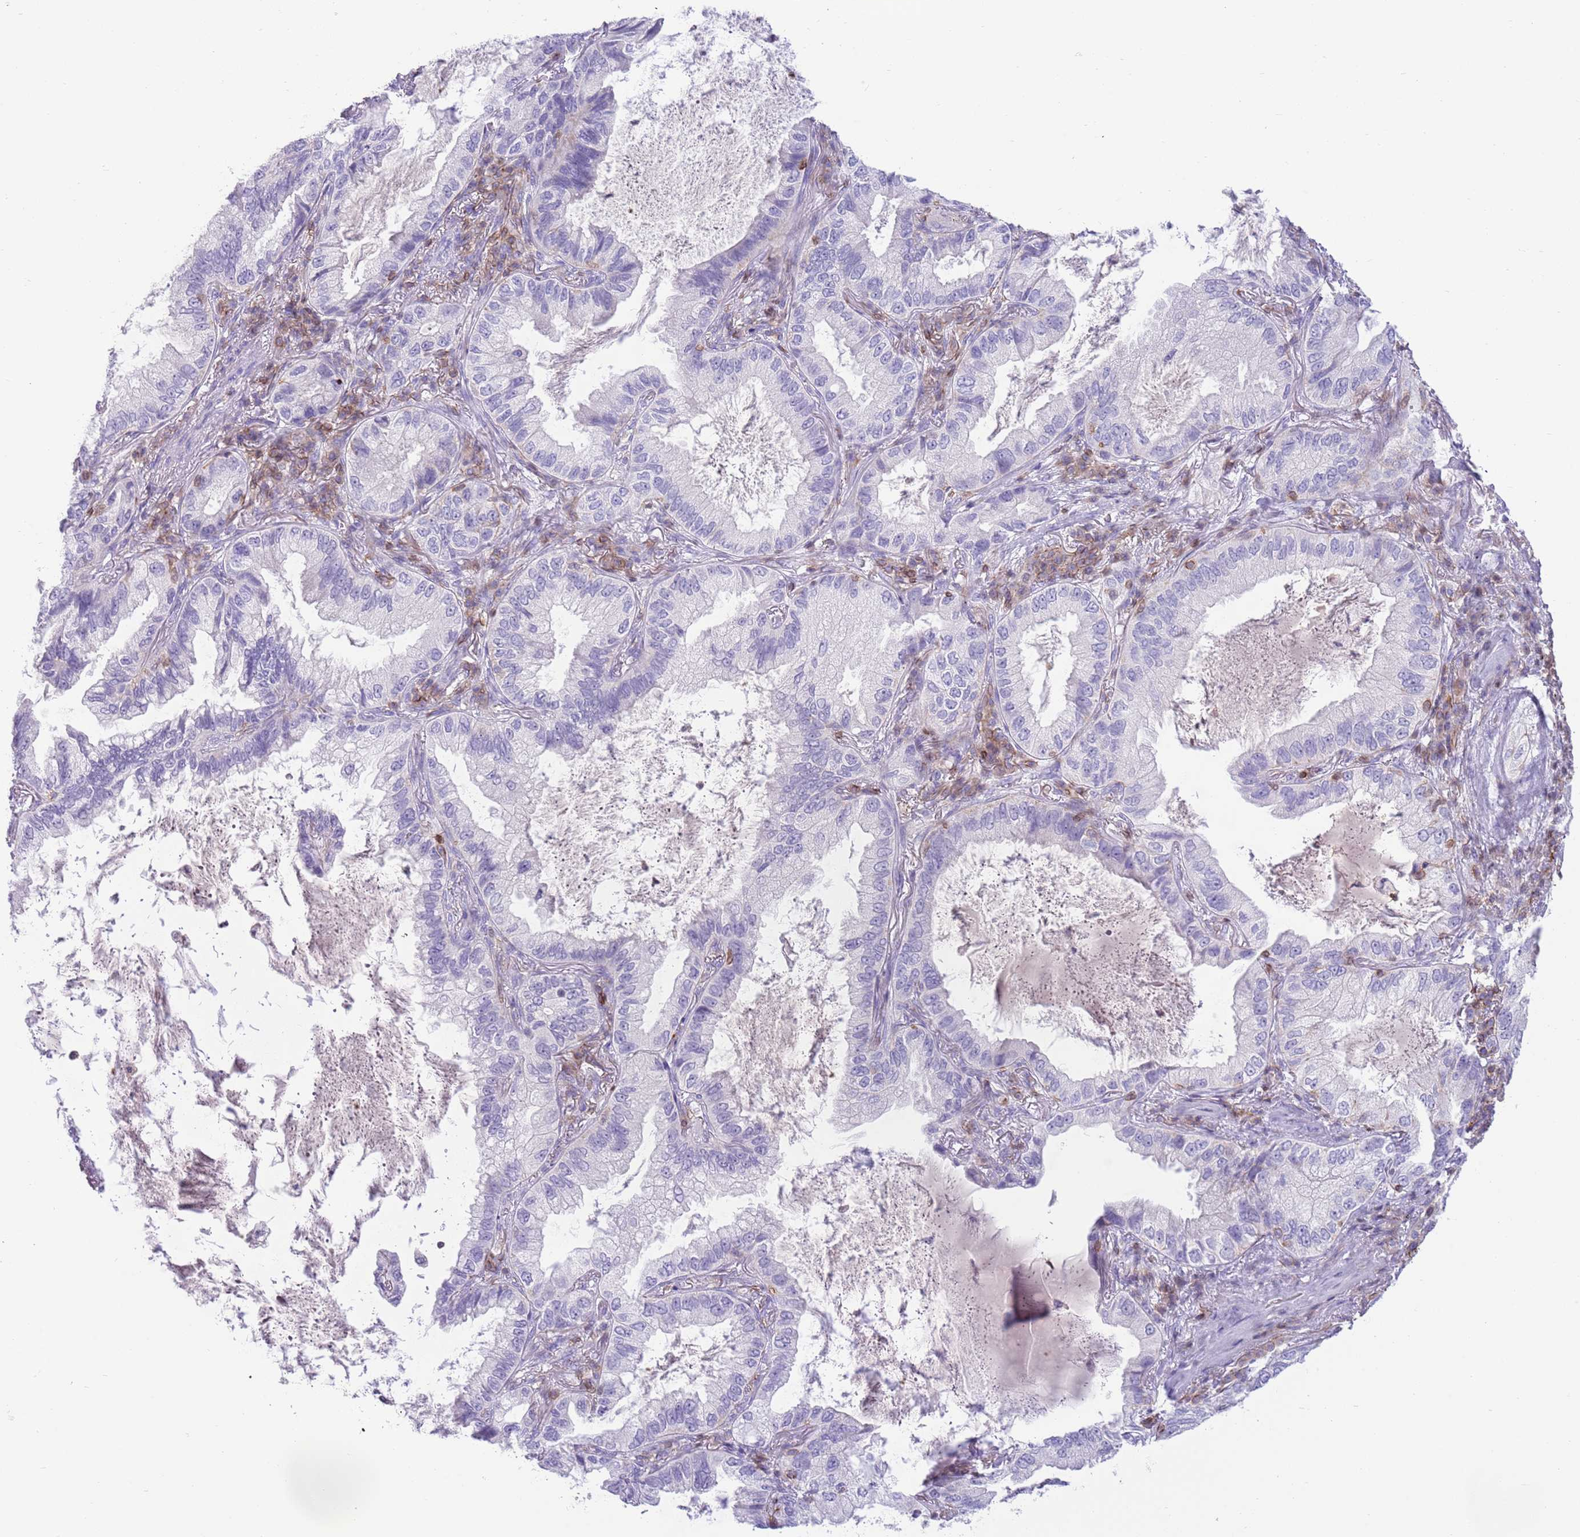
{"staining": {"intensity": "negative", "quantity": "none", "location": "none"}, "tissue": "lung cancer", "cell_type": "Tumor cells", "image_type": "cancer", "snomed": [{"axis": "morphology", "description": "Adenocarcinoma, NOS"}, {"axis": "topography", "description": "Lung"}], "caption": "This is an IHC micrograph of lung adenocarcinoma. There is no expression in tumor cells.", "gene": "OR4Q3", "patient": {"sex": "female", "age": 69}}